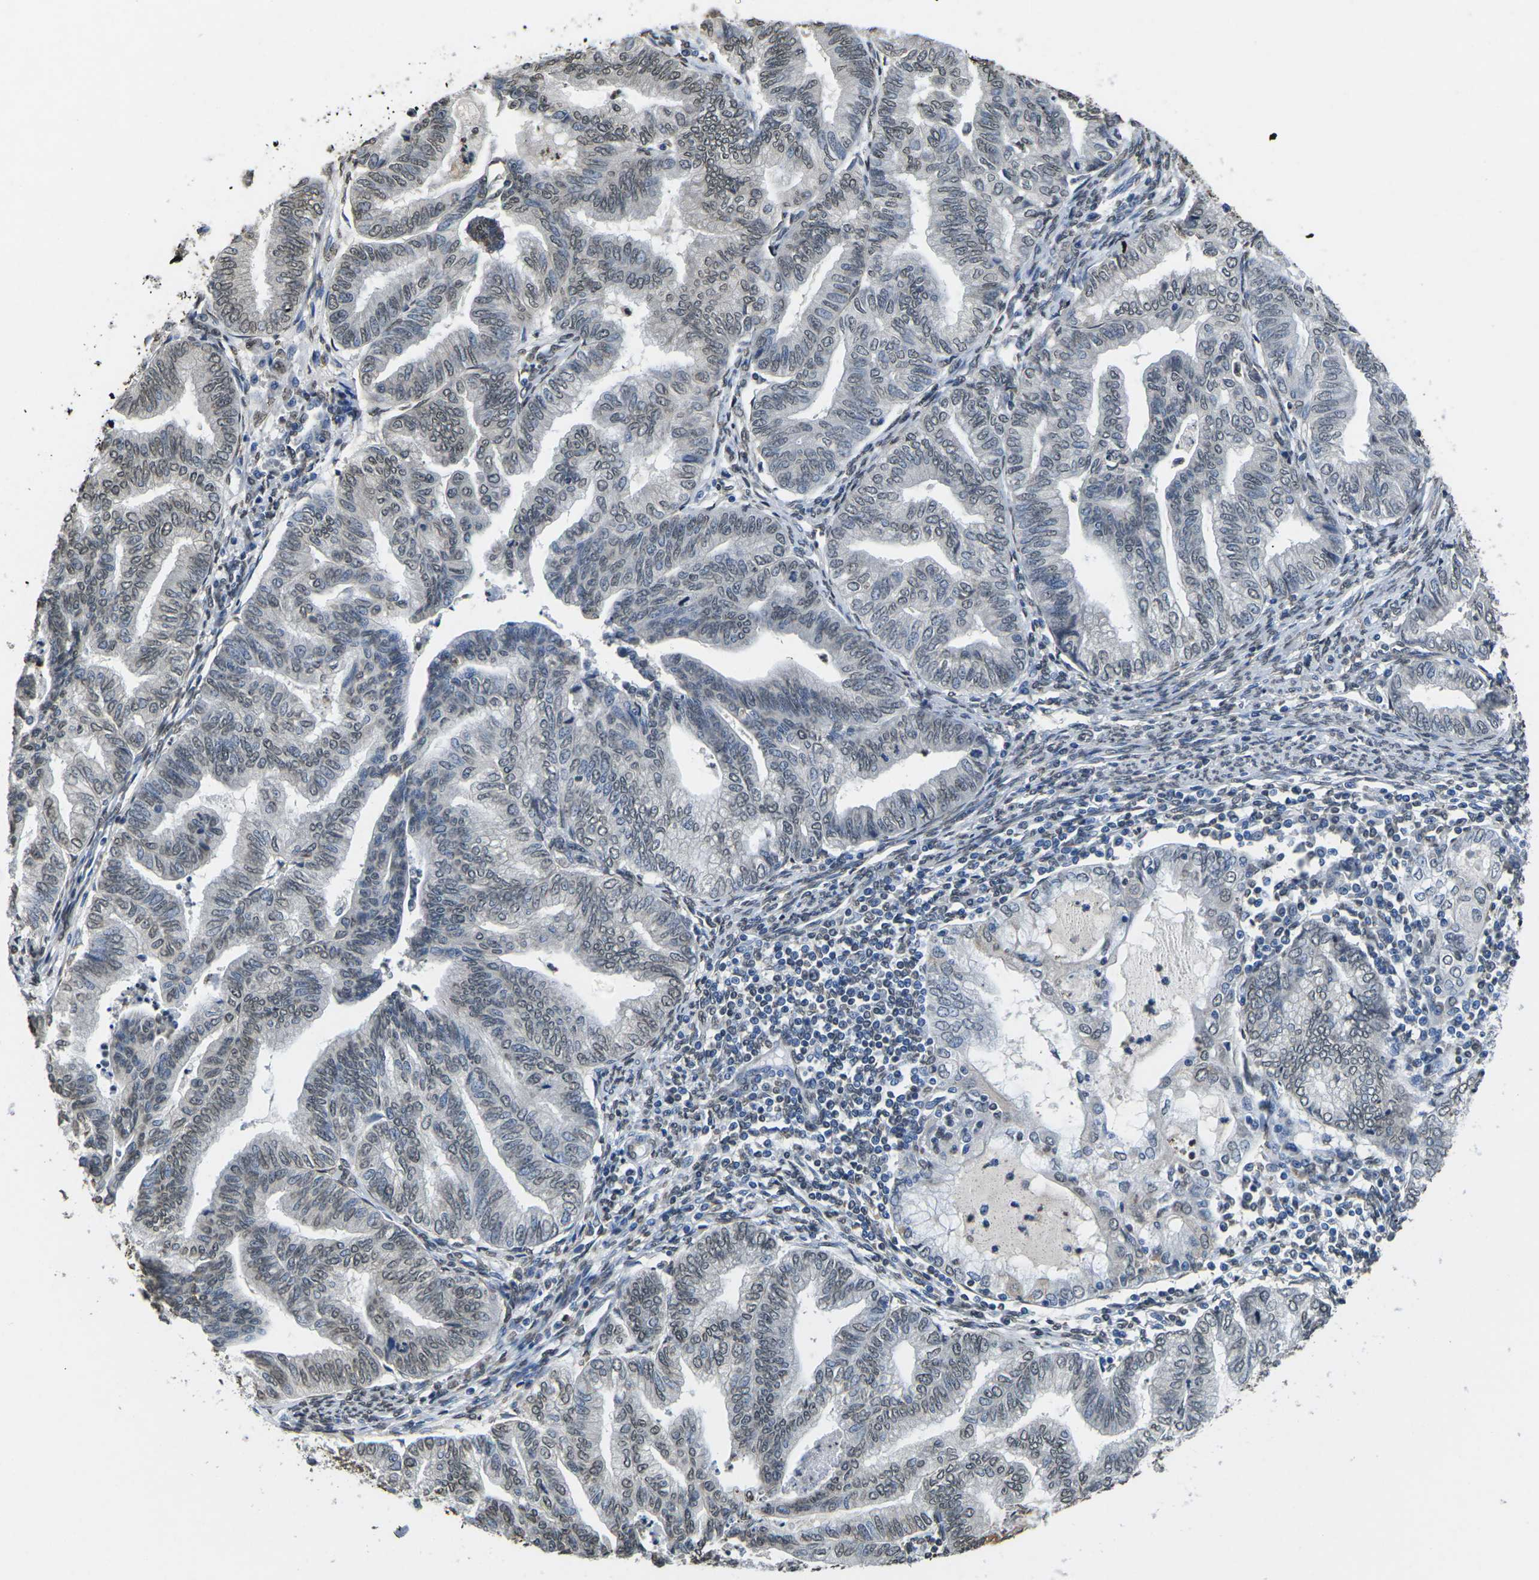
{"staining": {"intensity": "weak", "quantity": "25%-75%", "location": "nuclear"}, "tissue": "endometrial cancer", "cell_type": "Tumor cells", "image_type": "cancer", "snomed": [{"axis": "morphology", "description": "Adenocarcinoma, NOS"}, {"axis": "topography", "description": "Endometrium"}], "caption": "Immunohistochemistry (IHC) staining of endometrial adenocarcinoma, which demonstrates low levels of weak nuclear positivity in about 25%-75% of tumor cells indicating weak nuclear protein expression. The staining was performed using DAB (brown) for protein detection and nuclei were counterstained in hematoxylin (blue).", "gene": "SCNN1B", "patient": {"sex": "female", "age": 79}}